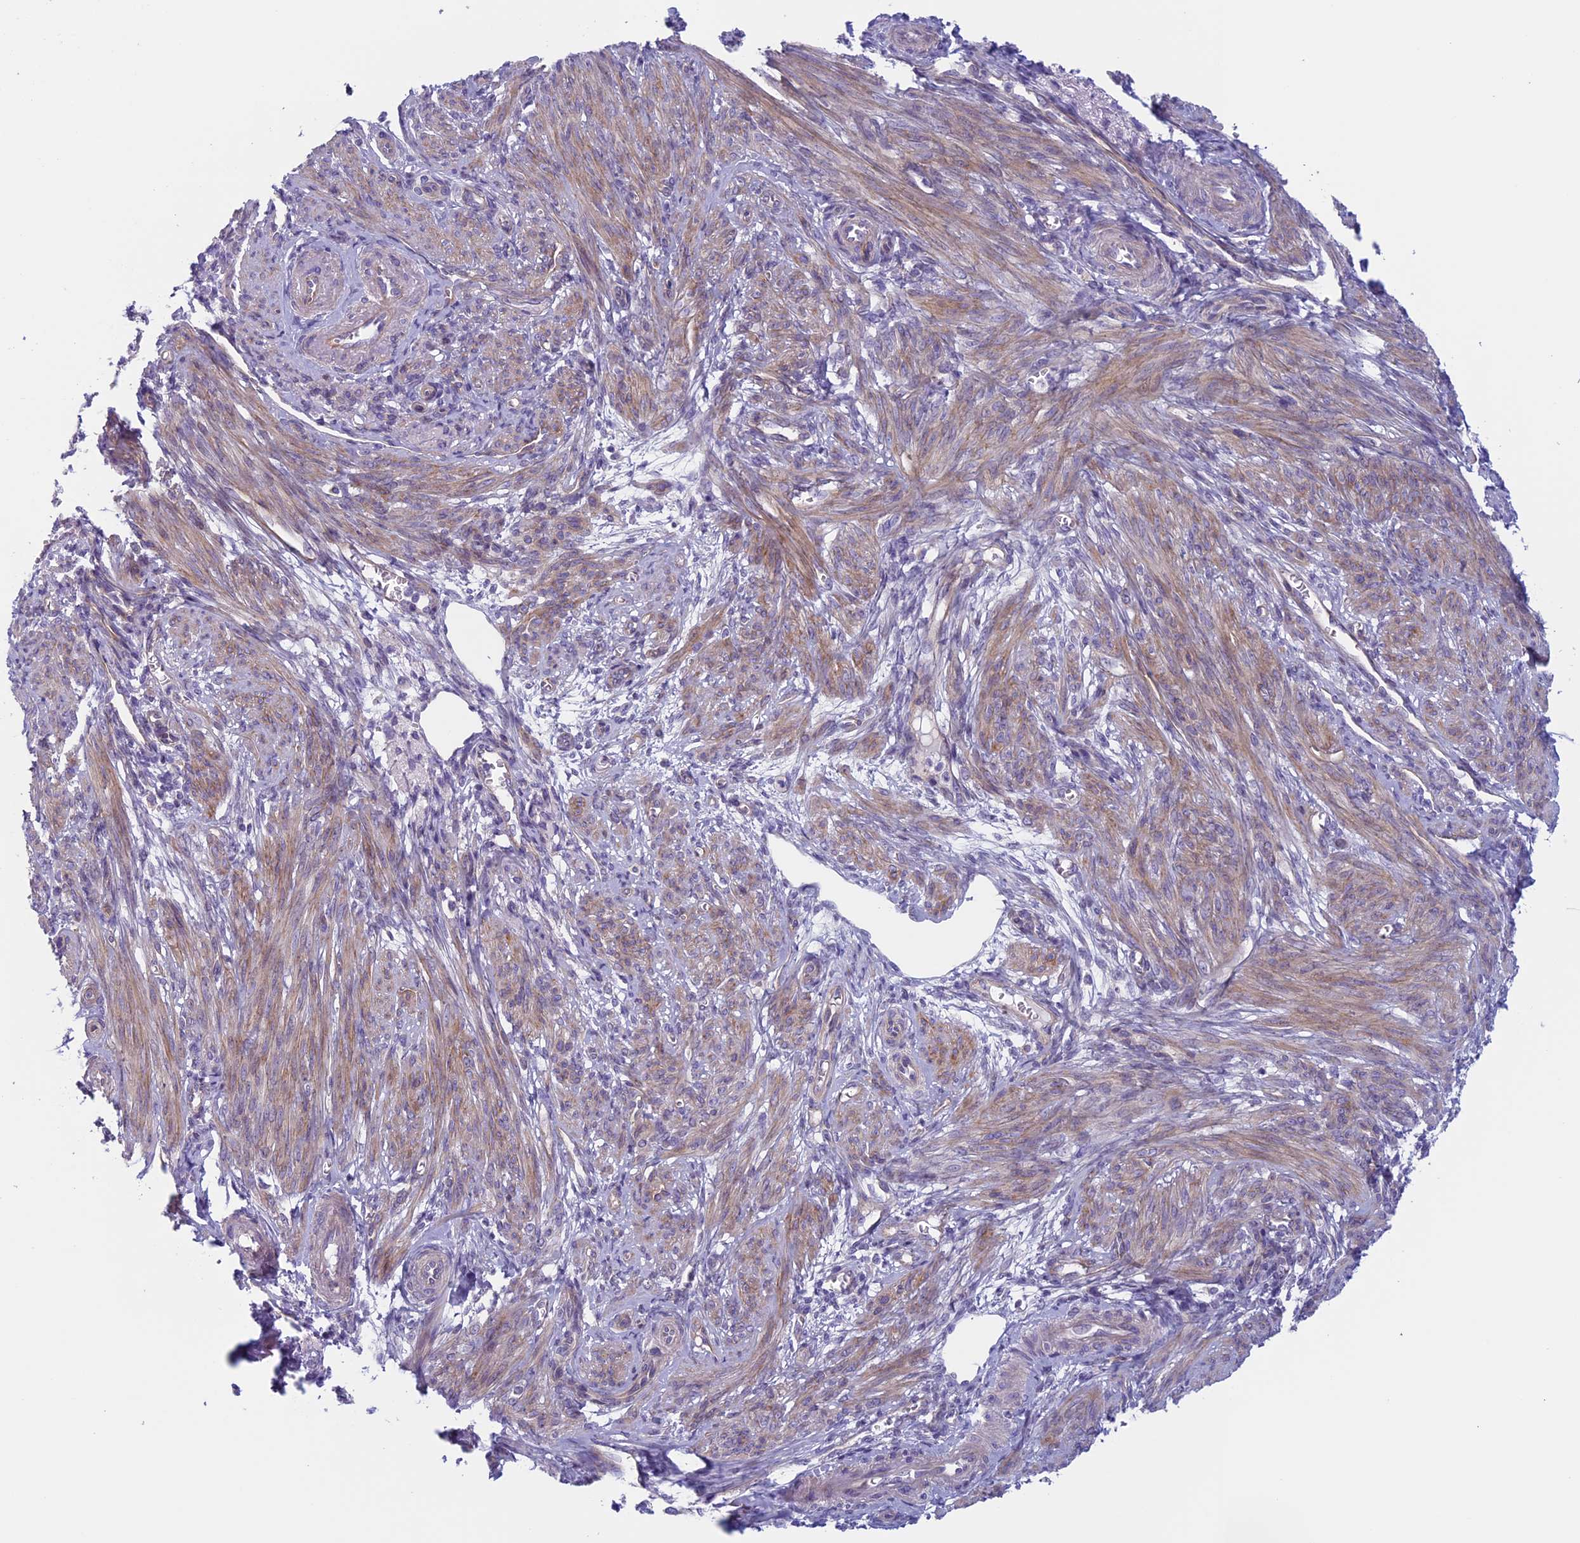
{"staining": {"intensity": "weak", "quantity": "25%-75%", "location": "cytoplasmic/membranous"}, "tissue": "smooth muscle", "cell_type": "Smooth muscle cells", "image_type": "normal", "snomed": [{"axis": "morphology", "description": "Normal tissue, NOS"}, {"axis": "topography", "description": "Smooth muscle"}], "caption": "A high-resolution micrograph shows immunohistochemistry (IHC) staining of normal smooth muscle, which reveals weak cytoplasmic/membranous staining in about 25%-75% of smooth muscle cells. (brown staining indicates protein expression, while blue staining denotes nuclei).", "gene": "CNOT6L", "patient": {"sex": "female", "age": 39}}